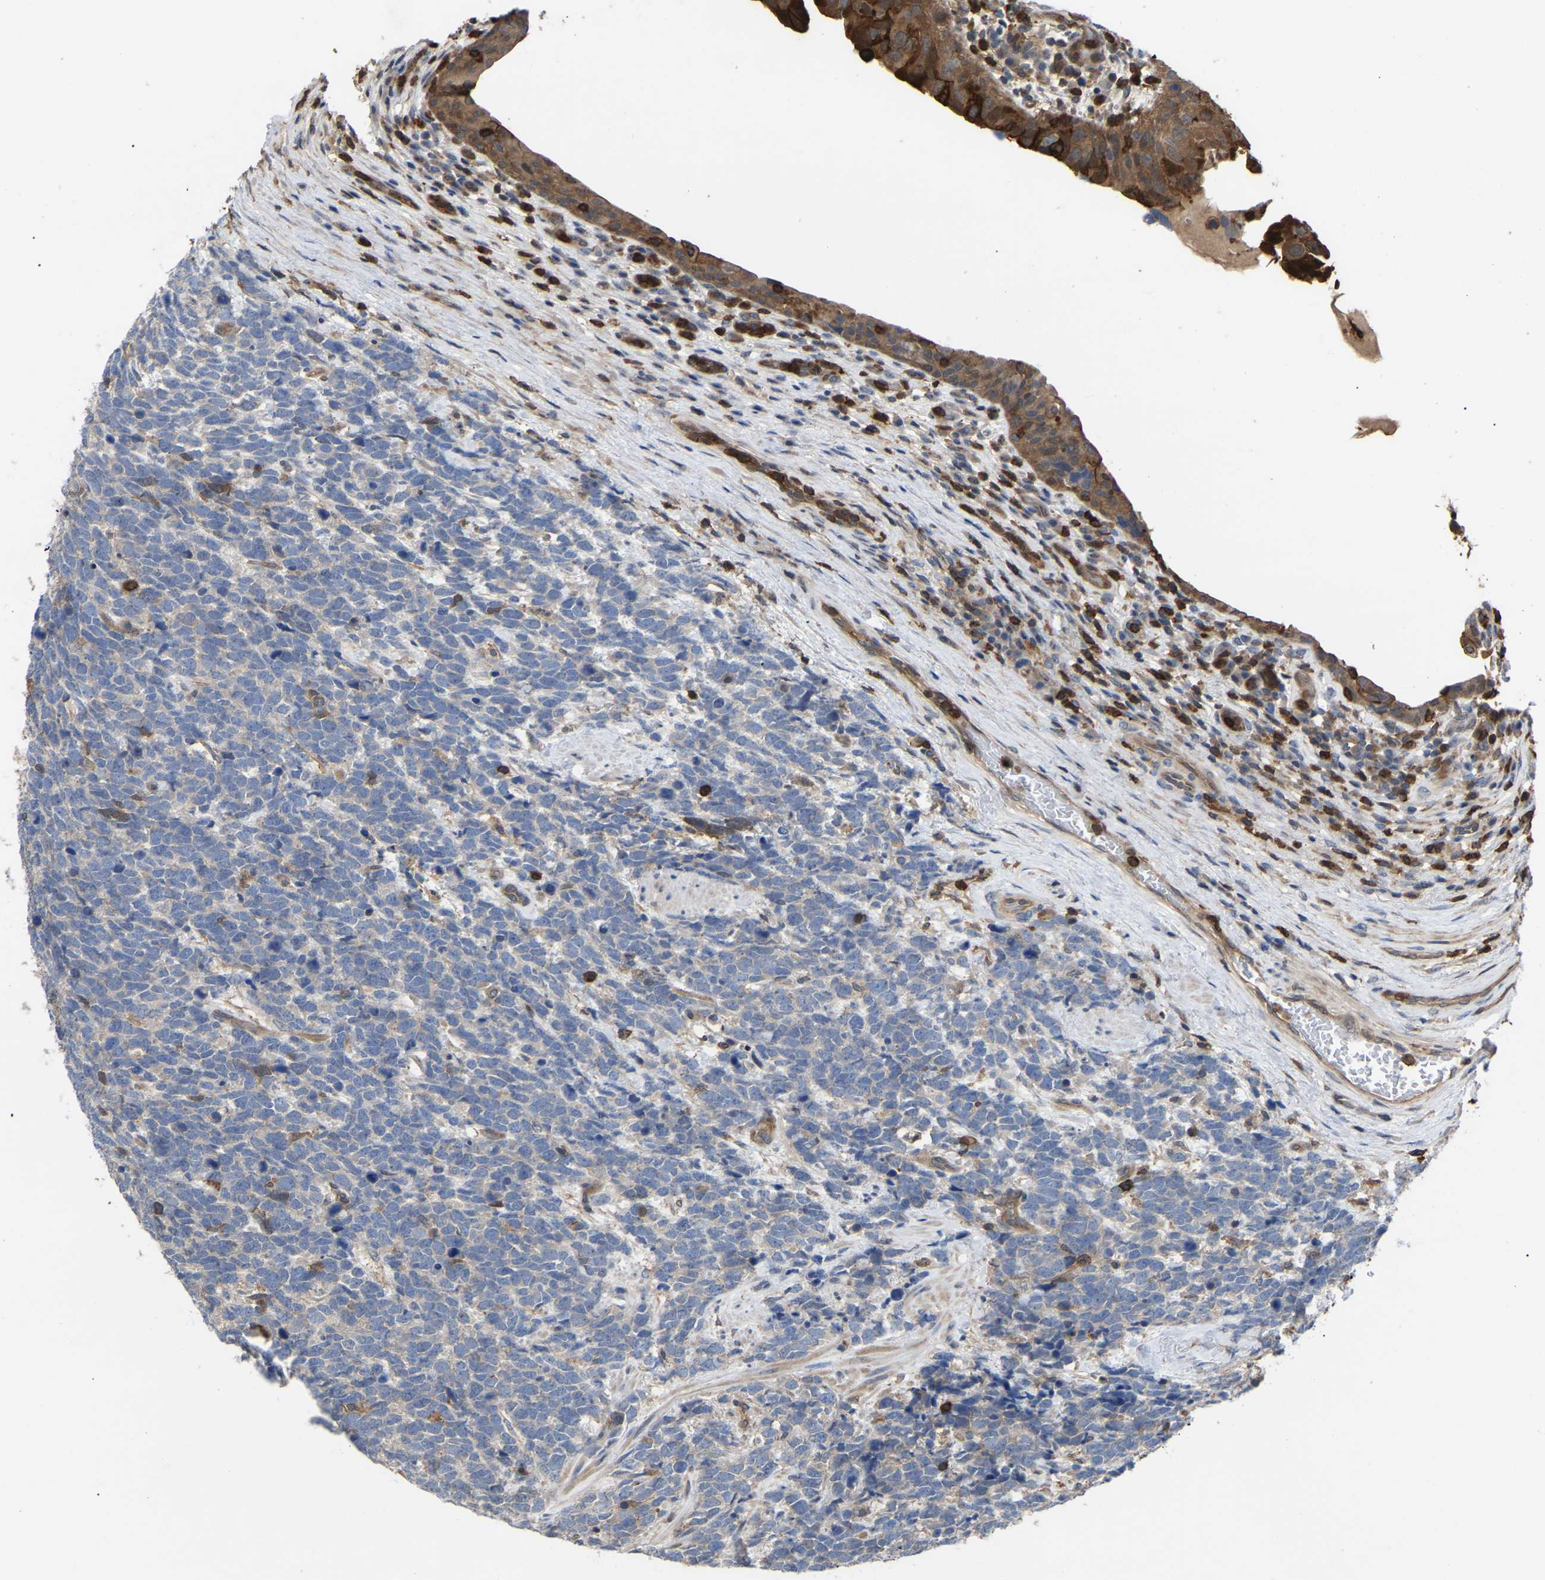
{"staining": {"intensity": "moderate", "quantity": "<25%", "location": "cytoplasmic/membranous"}, "tissue": "urothelial cancer", "cell_type": "Tumor cells", "image_type": "cancer", "snomed": [{"axis": "morphology", "description": "Urothelial carcinoma, High grade"}, {"axis": "topography", "description": "Urinary bladder"}], "caption": "Approximately <25% of tumor cells in urothelial cancer exhibit moderate cytoplasmic/membranous protein staining as visualized by brown immunohistochemical staining.", "gene": "CIT", "patient": {"sex": "female", "age": 82}}